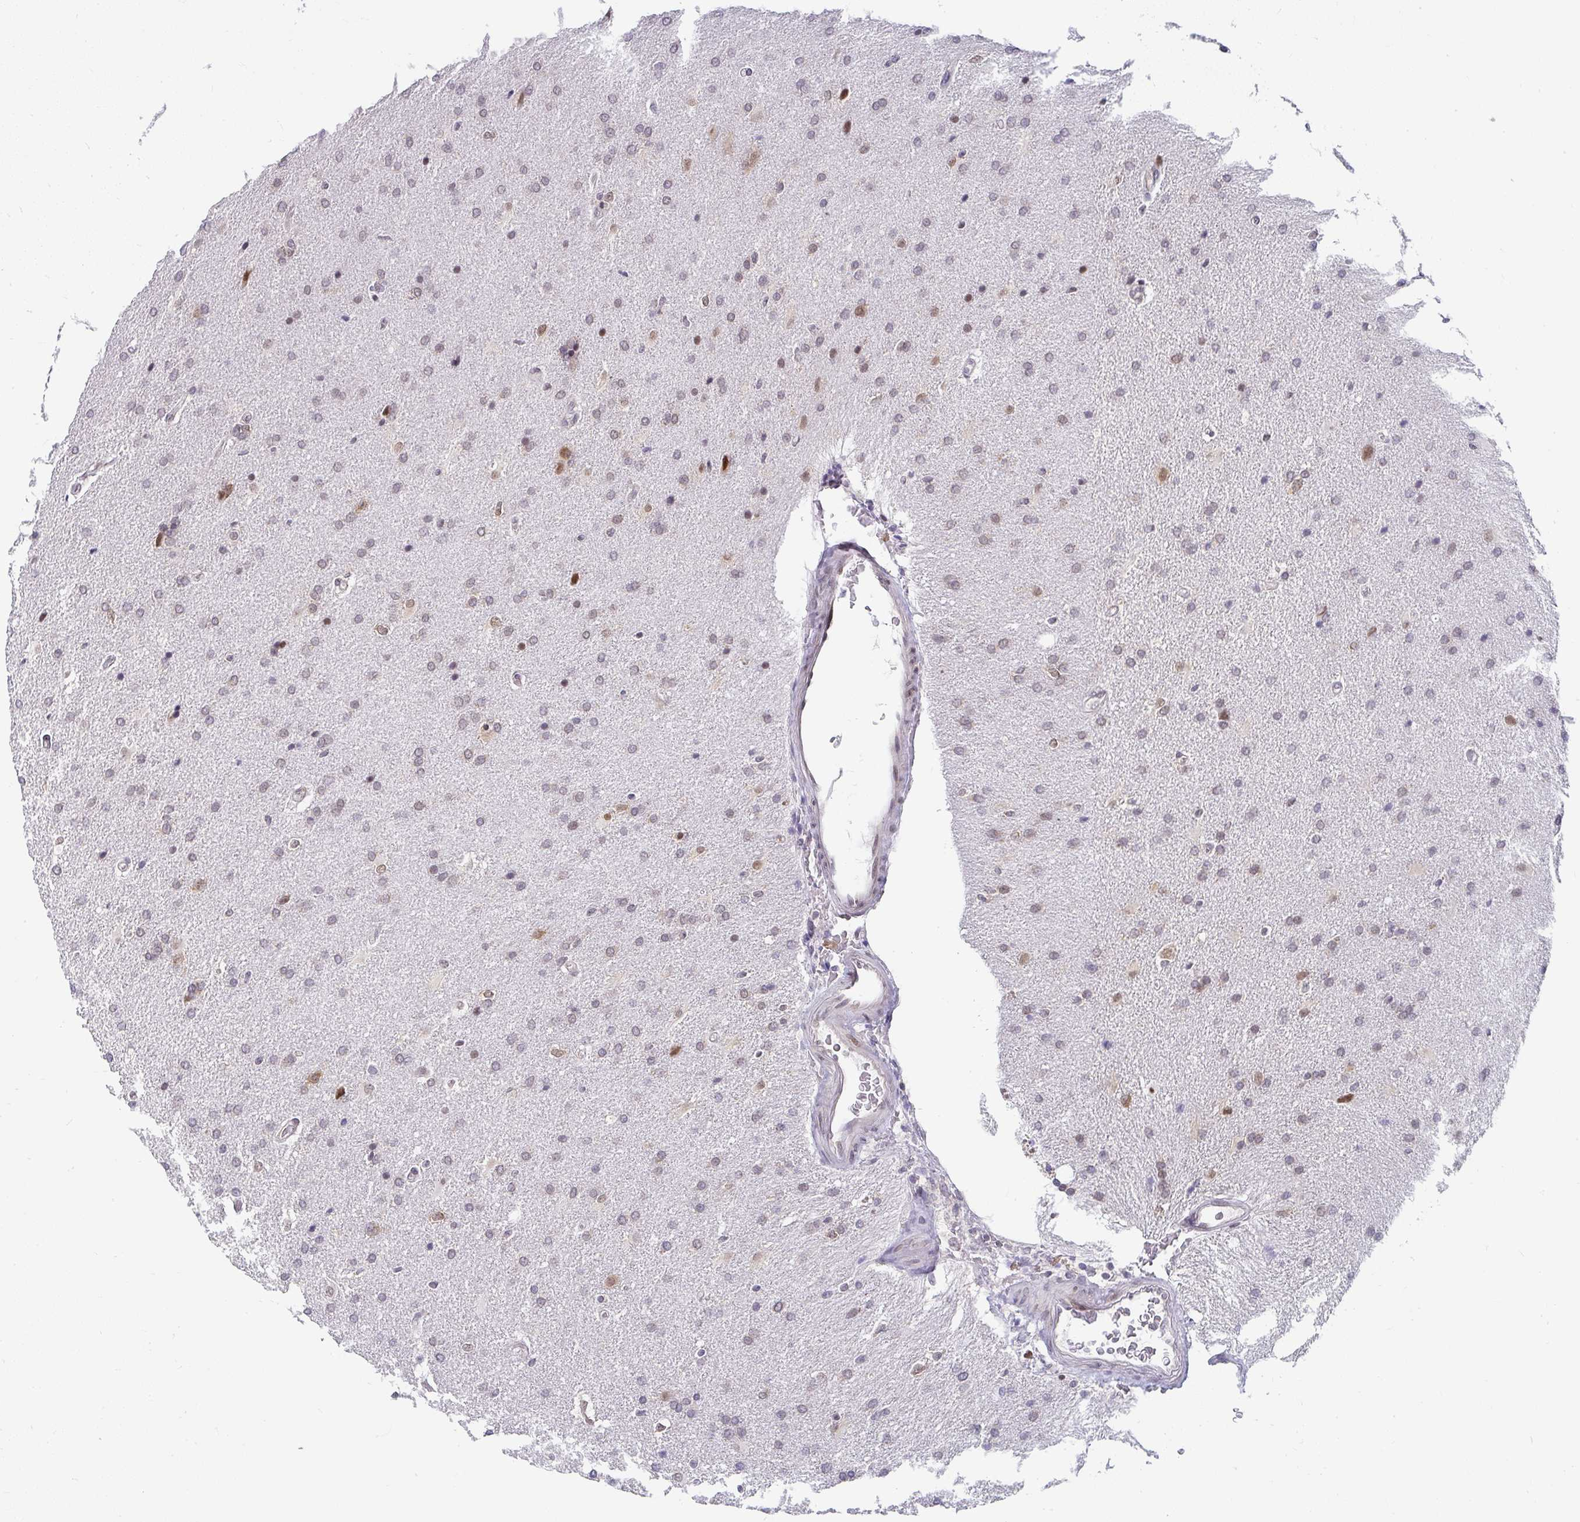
{"staining": {"intensity": "moderate", "quantity": "<25%", "location": "nuclear"}, "tissue": "glioma", "cell_type": "Tumor cells", "image_type": "cancer", "snomed": [{"axis": "morphology", "description": "Glioma, malignant, High grade"}, {"axis": "topography", "description": "Brain"}], "caption": "The immunohistochemical stain labels moderate nuclear positivity in tumor cells of glioma tissue.", "gene": "SYNCRIP", "patient": {"sex": "male", "age": 56}}